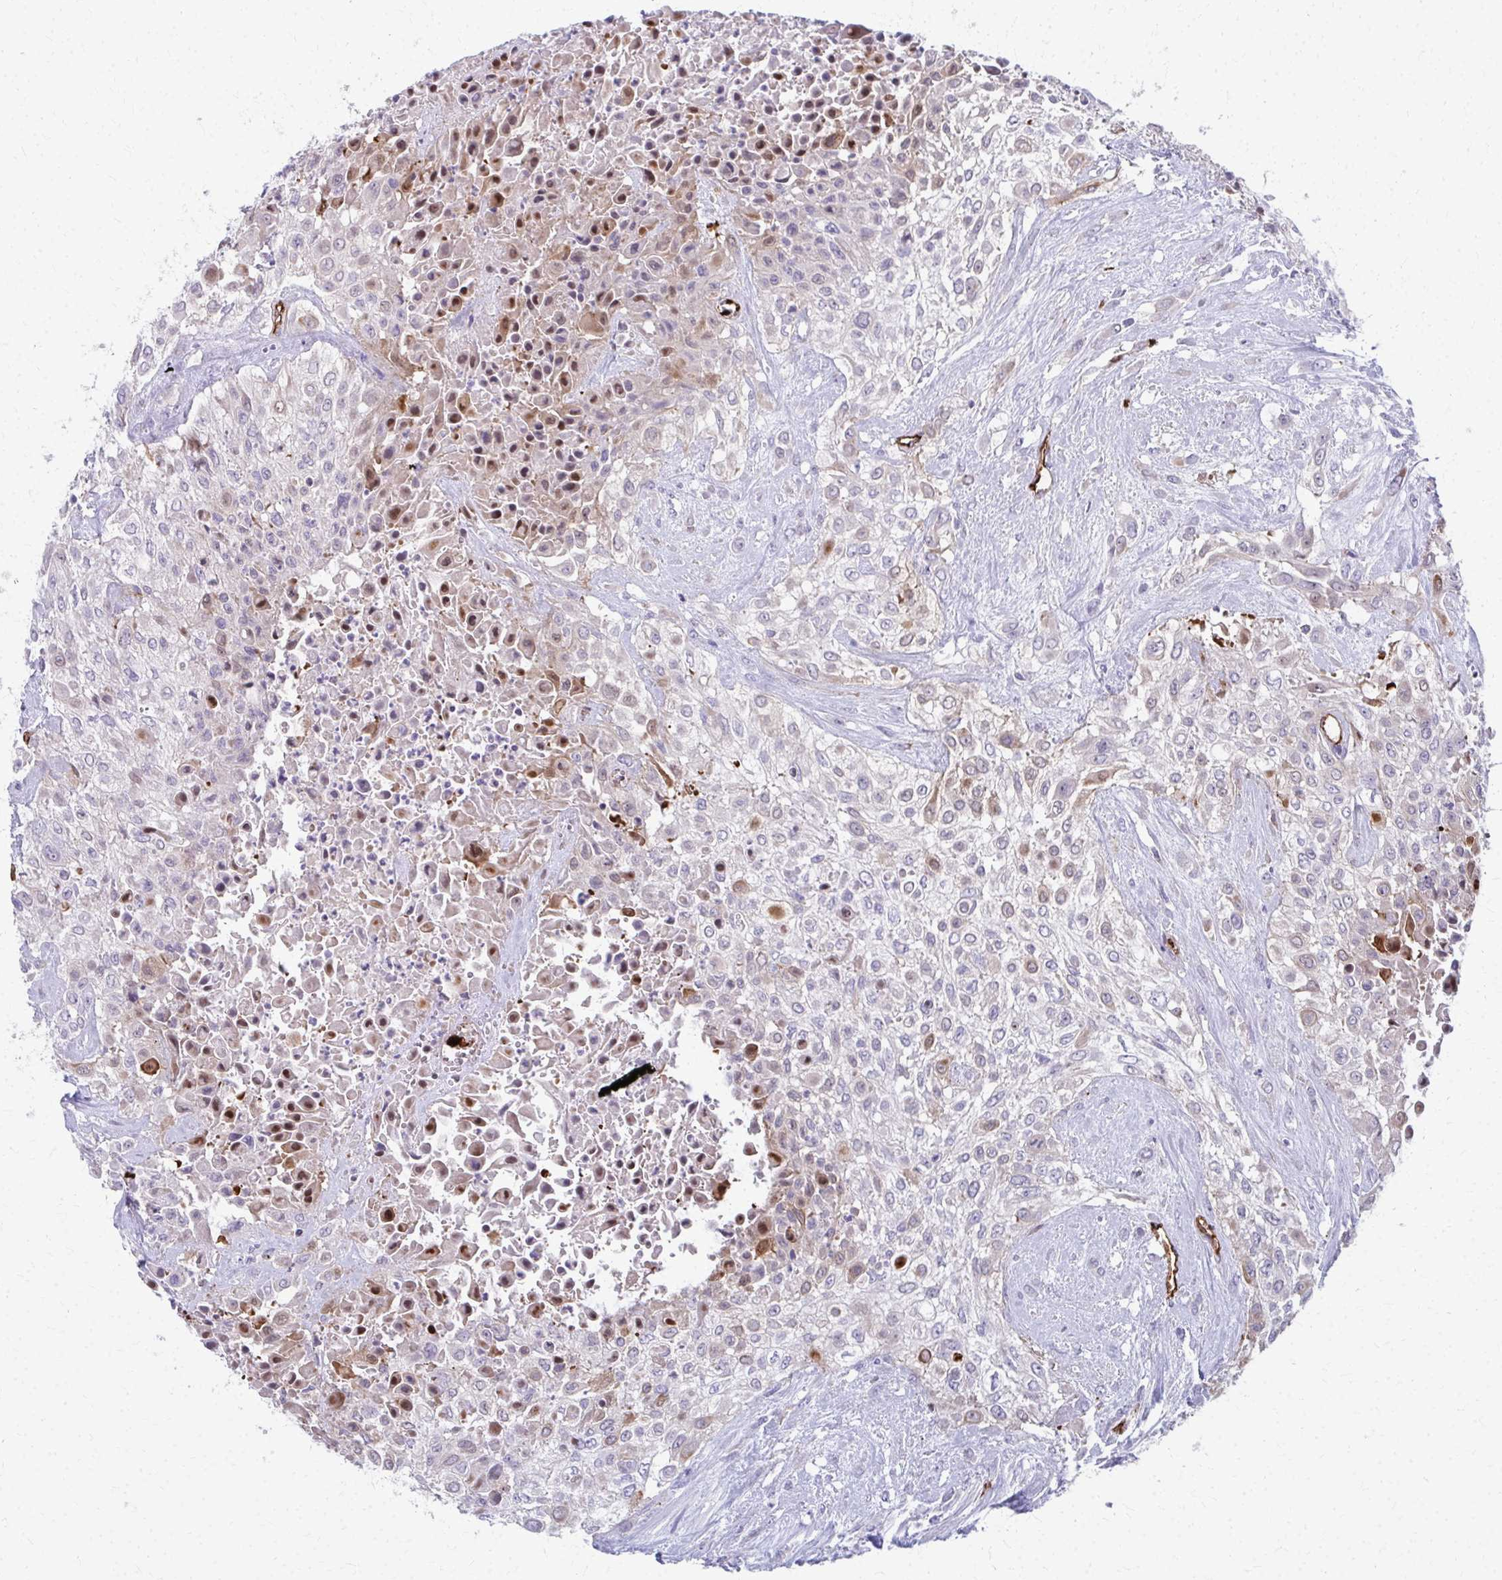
{"staining": {"intensity": "moderate", "quantity": "<25%", "location": "cytoplasmic/membranous,nuclear"}, "tissue": "urothelial cancer", "cell_type": "Tumor cells", "image_type": "cancer", "snomed": [{"axis": "morphology", "description": "Urothelial carcinoma, High grade"}, {"axis": "topography", "description": "Urinary bladder"}], "caption": "The image displays a brown stain indicating the presence of a protein in the cytoplasmic/membranous and nuclear of tumor cells in urothelial cancer. The protein of interest is shown in brown color, while the nuclei are stained blue.", "gene": "ADIPOQ", "patient": {"sex": "male", "age": 57}}